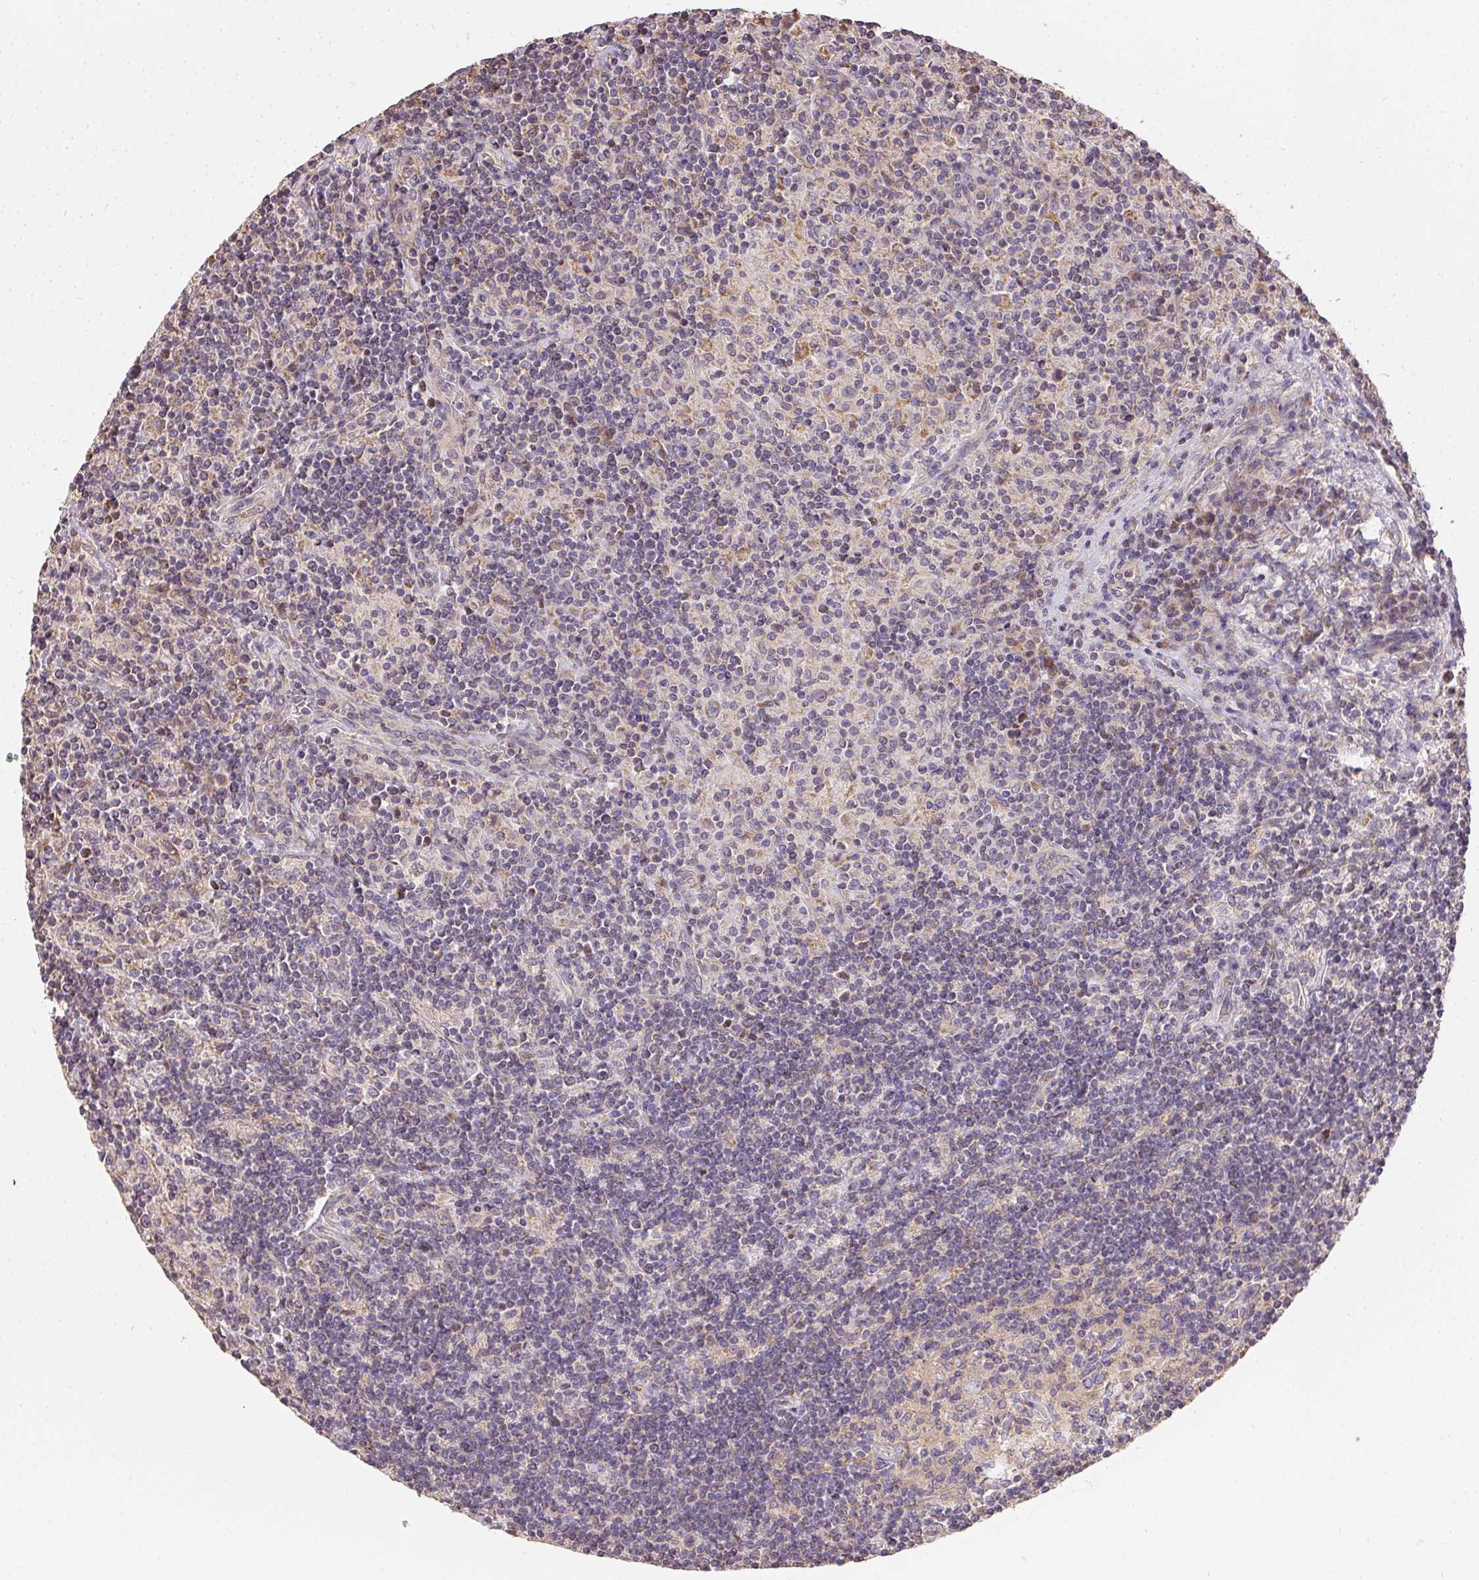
{"staining": {"intensity": "weak", "quantity": "25%-75%", "location": "cytoplasmic/membranous"}, "tissue": "lymphoma", "cell_type": "Tumor cells", "image_type": "cancer", "snomed": [{"axis": "morphology", "description": "Hodgkin's disease, NOS"}, {"axis": "topography", "description": "Lymph node"}], "caption": "This image exhibits immunohistochemistry (IHC) staining of human Hodgkin's disease, with low weak cytoplasmic/membranous staining in about 25%-75% of tumor cells.", "gene": "REV3L", "patient": {"sex": "male", "age": 70}}